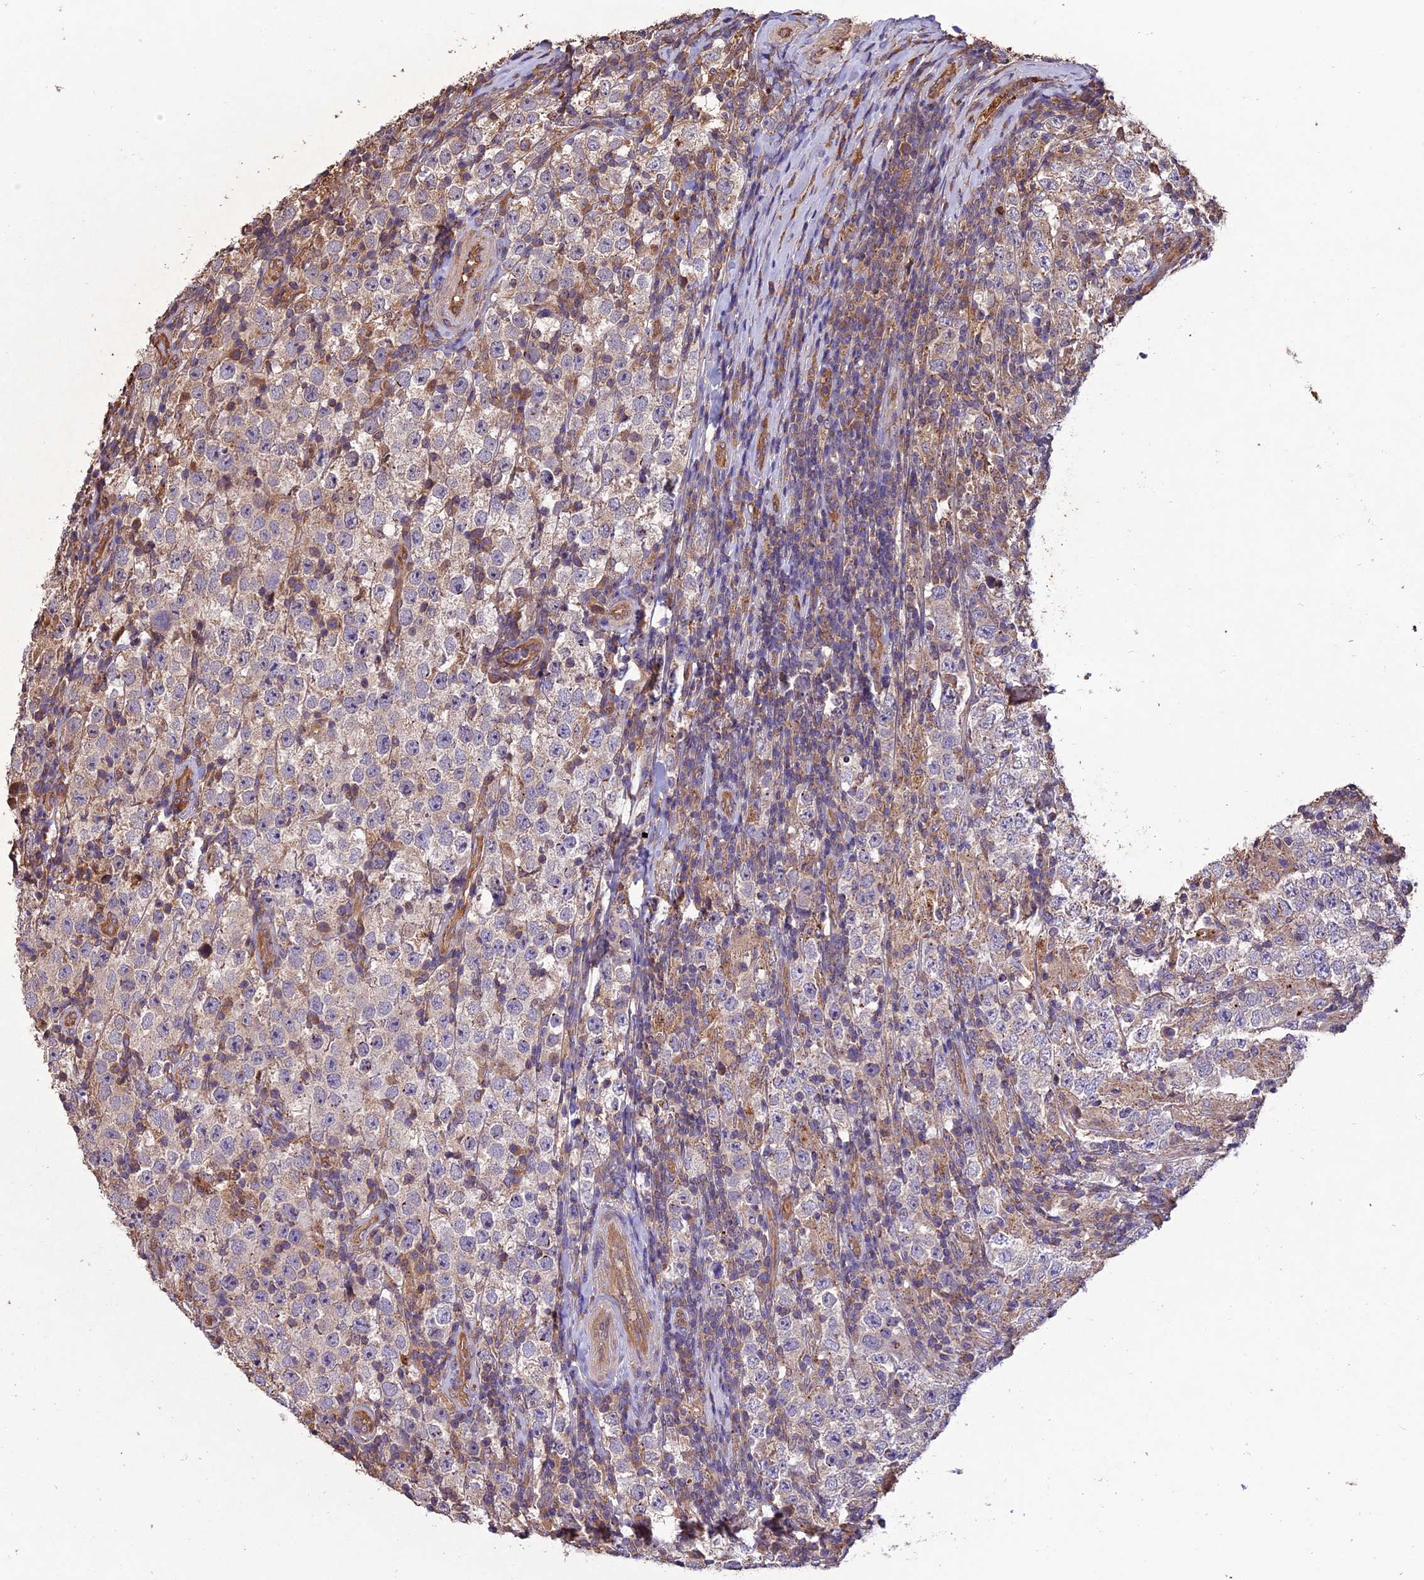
{"staining": {"intensity": "negative", "quantity": "none", "location": "none"}, "tissue": "testis cancer", "cell_type": "Tumor cells", "image_type": "cancer", "snomed": [{"axis": "morphology", "description": "Normal tissue, NOS"}, {"axis": "morphology", "description": "Urothelial carcinoma, High grade"}, {"axis": "morphology", "description": "Seminoma, NOS"}, {"axis": "morphology", "description": "Carcinoma, Embryonal, NOS"}, {"axis": "topography", "description": "Urinary bladder"}, {"axis": "topography", "description": "Testis"}], "caption": "Tumor cells show no significant protein positivity in seminoma (testis). (DAB immunohistochemistry visualized using brightfield microscopy, high magnification).", "gene": "CHMP2A", "patient": {"sex": "male", "age": 41}}